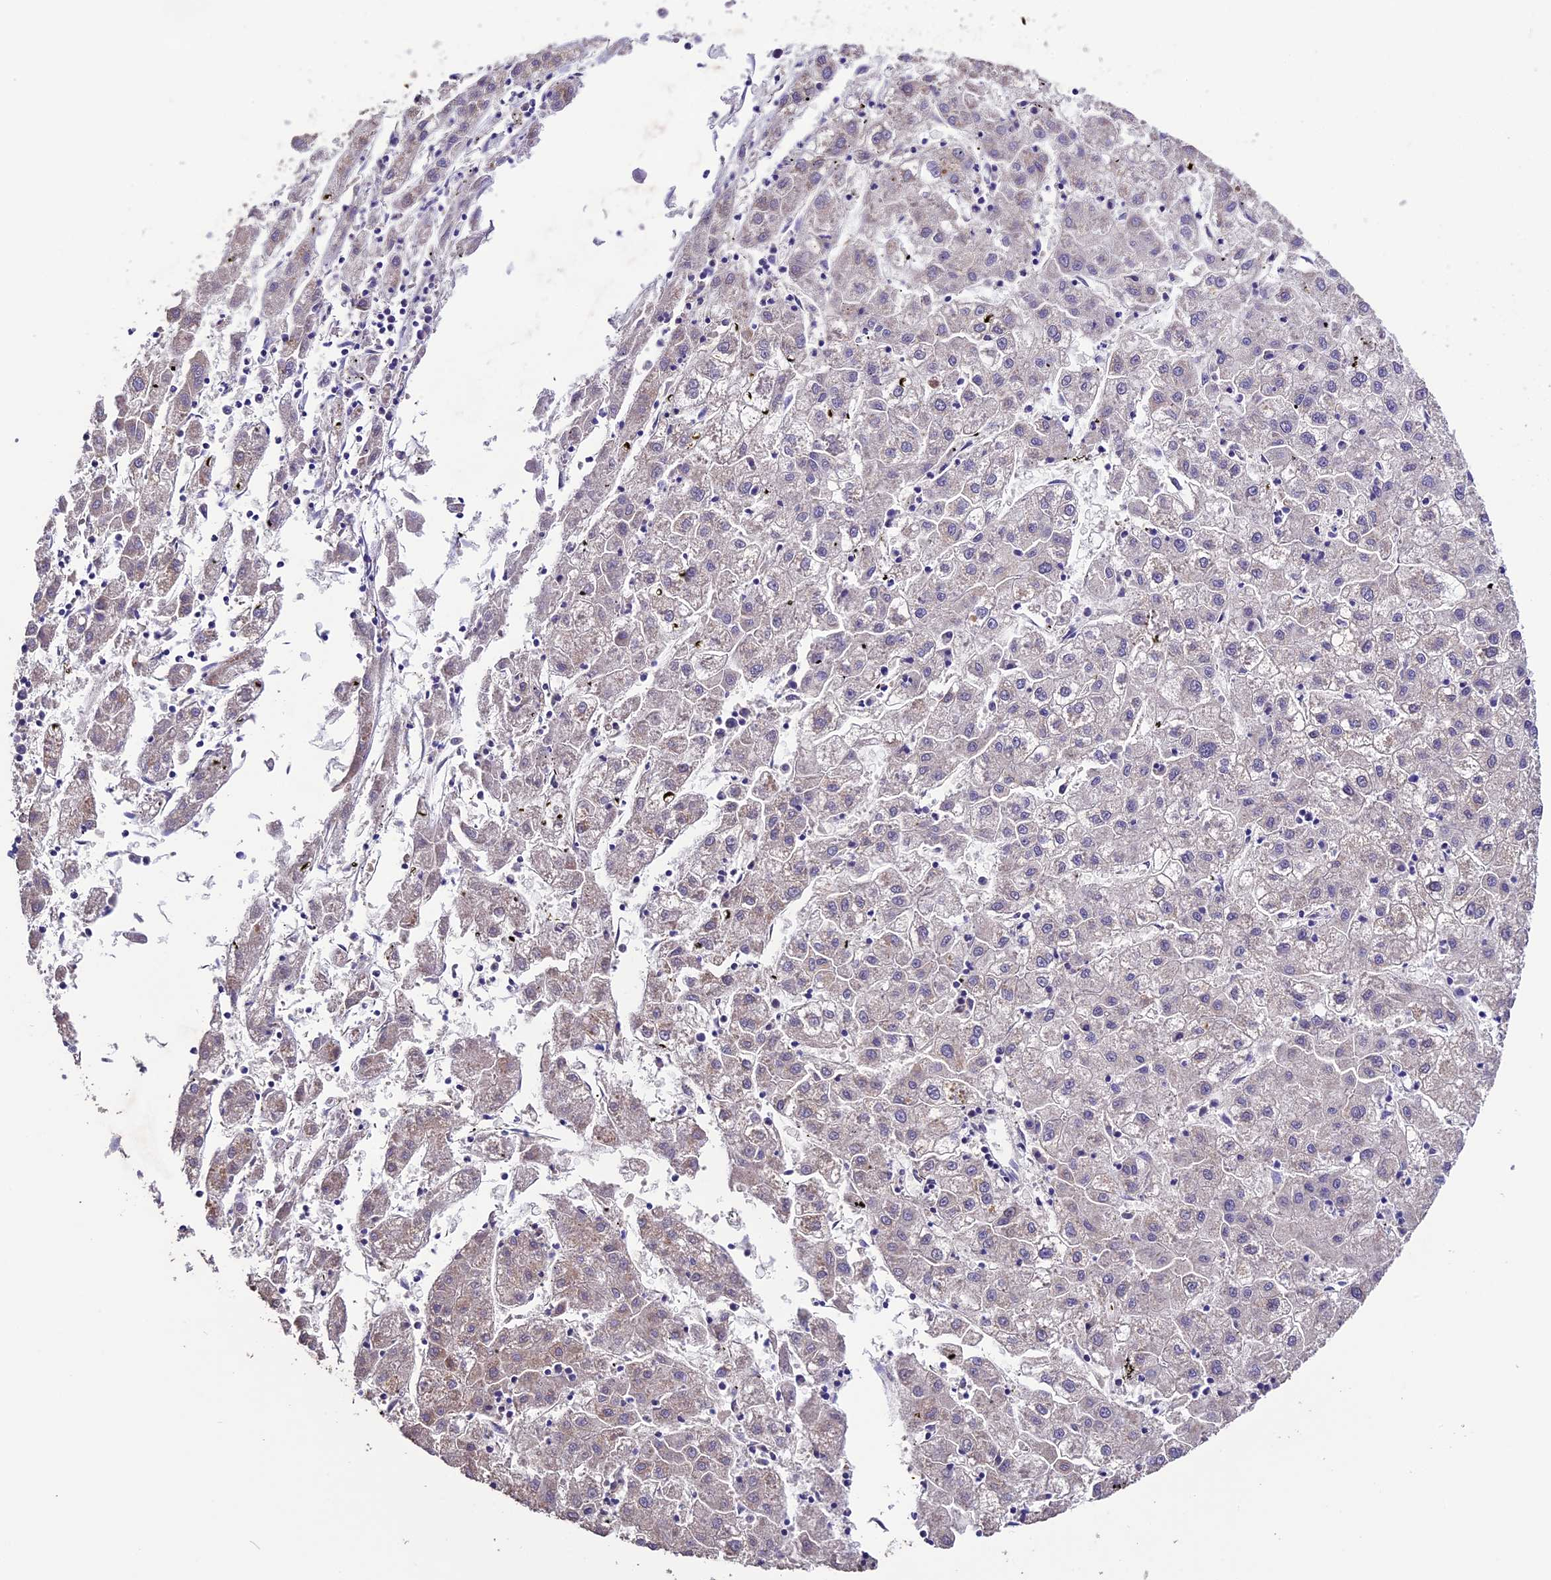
{"staining": {"intensity": "negative", "quantity": "none", "location": "none"}, "tissue": "liver cancer", "cell_type": "Tumor cells", "image_type": "cancer", "snomed": [{"axis": "morphology", "description": "Carcinoma, Hepatocellular, NOS"}, {"axis": "topography", "description": "Liver"}], "caption": "Tumor cells show no significant protein staining in liver hepatocellular carcinoma.", "gene": "DIS3L", "patient": {"sex": "male", "age": 72}}